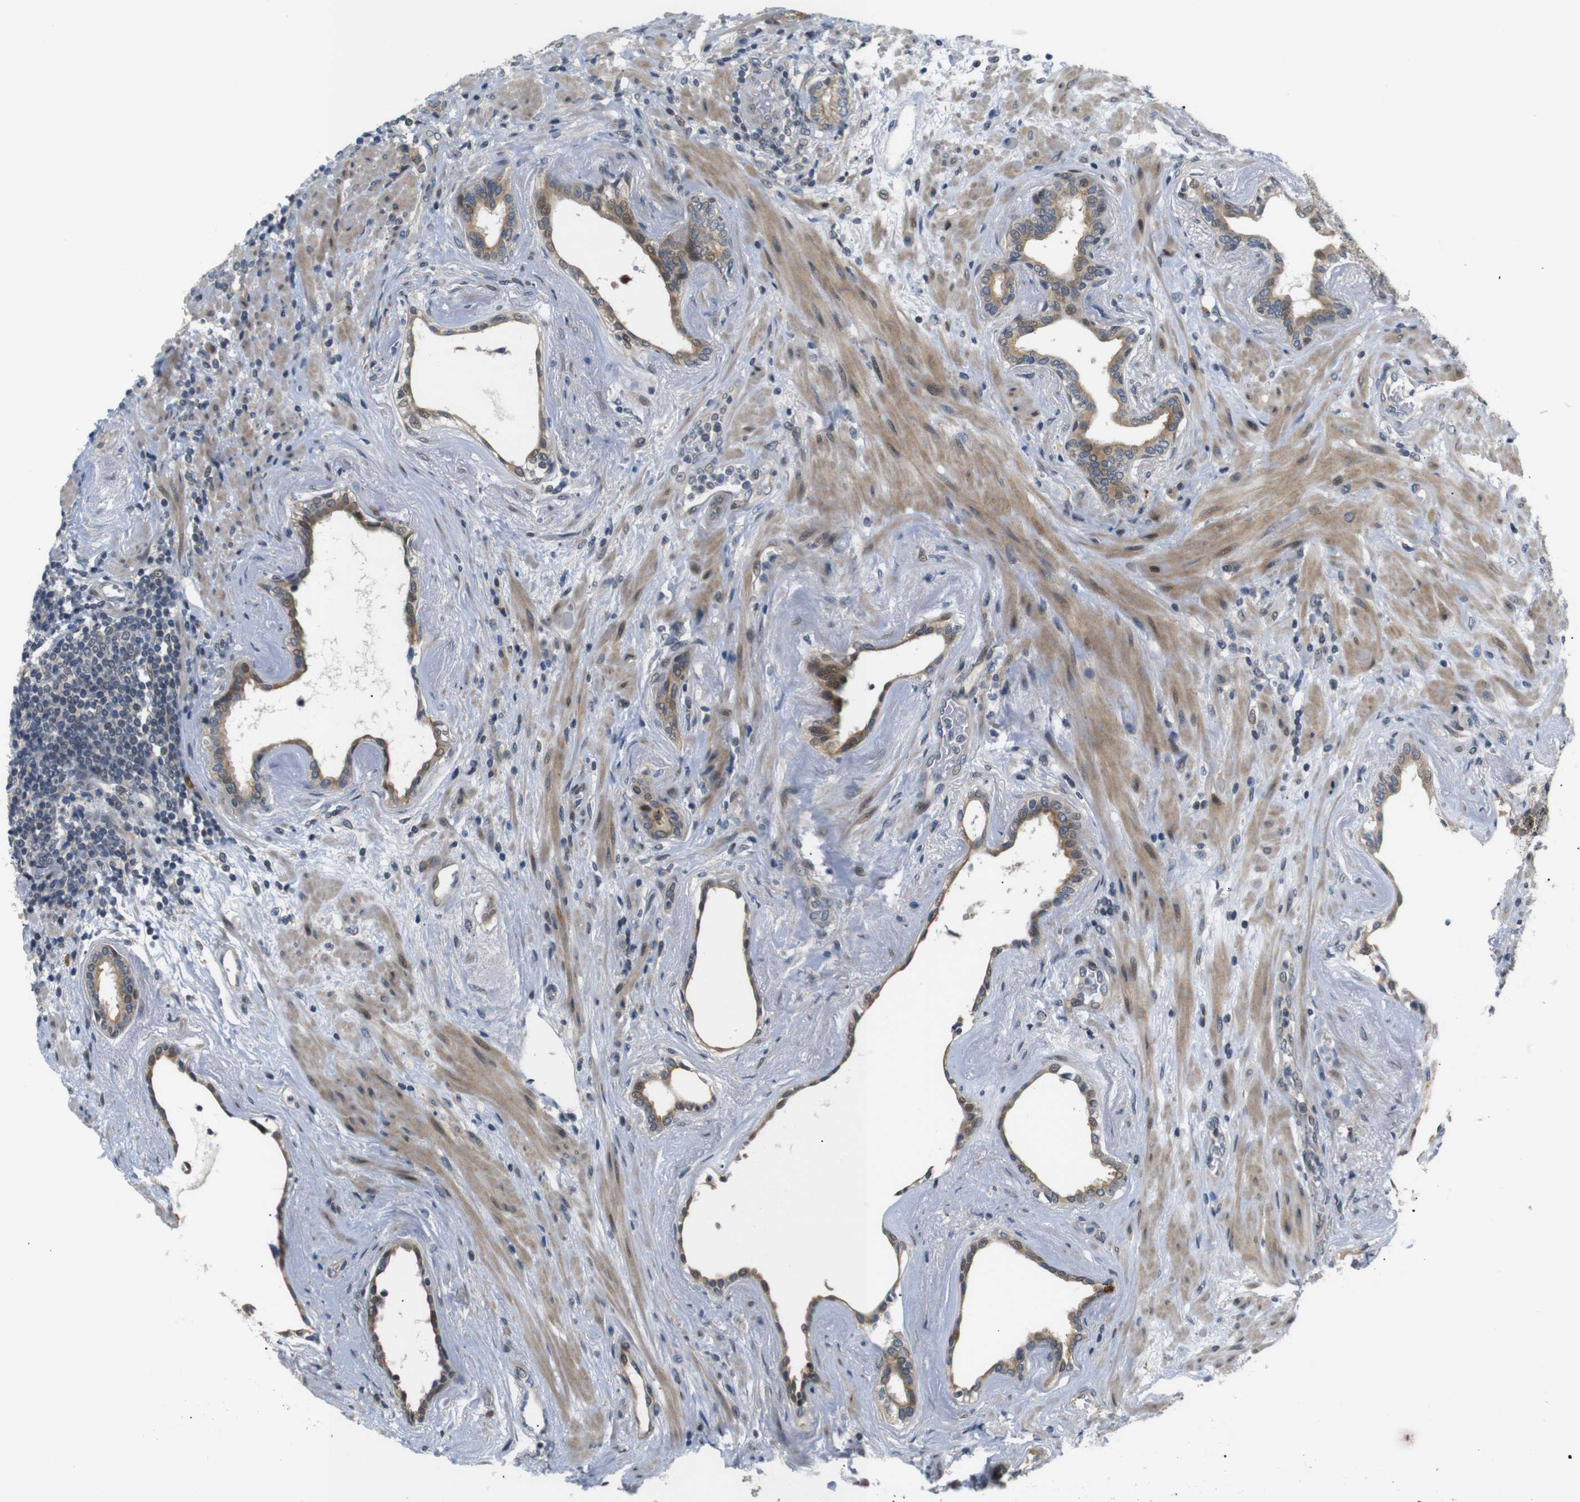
{"staining": {"intensity": "moderate", "quantity": ">75%", "location": "cytoplasmic/membranous"}, "tissue": "prostate cancer", "cell_type": "Tumor cells", "image_type": "cancer", "snomed": [{"axis": "morphology", "description": "Adenocarcinoma, High grade"}, {"axis": "topography", "description": "Prostate"}], "caption": "Protein staining displays moderate cytoplasmic/membranous staining in about >75% of tumor cells in prostate cancer (adenocarcinoma (high-grade)). (Stains: DAB in brown, nuclei in blue, Microscopy: brightfield microscopy at high magnification).", "gene": "SYDE1", "patient": {"sex": "male", "age": 61}}